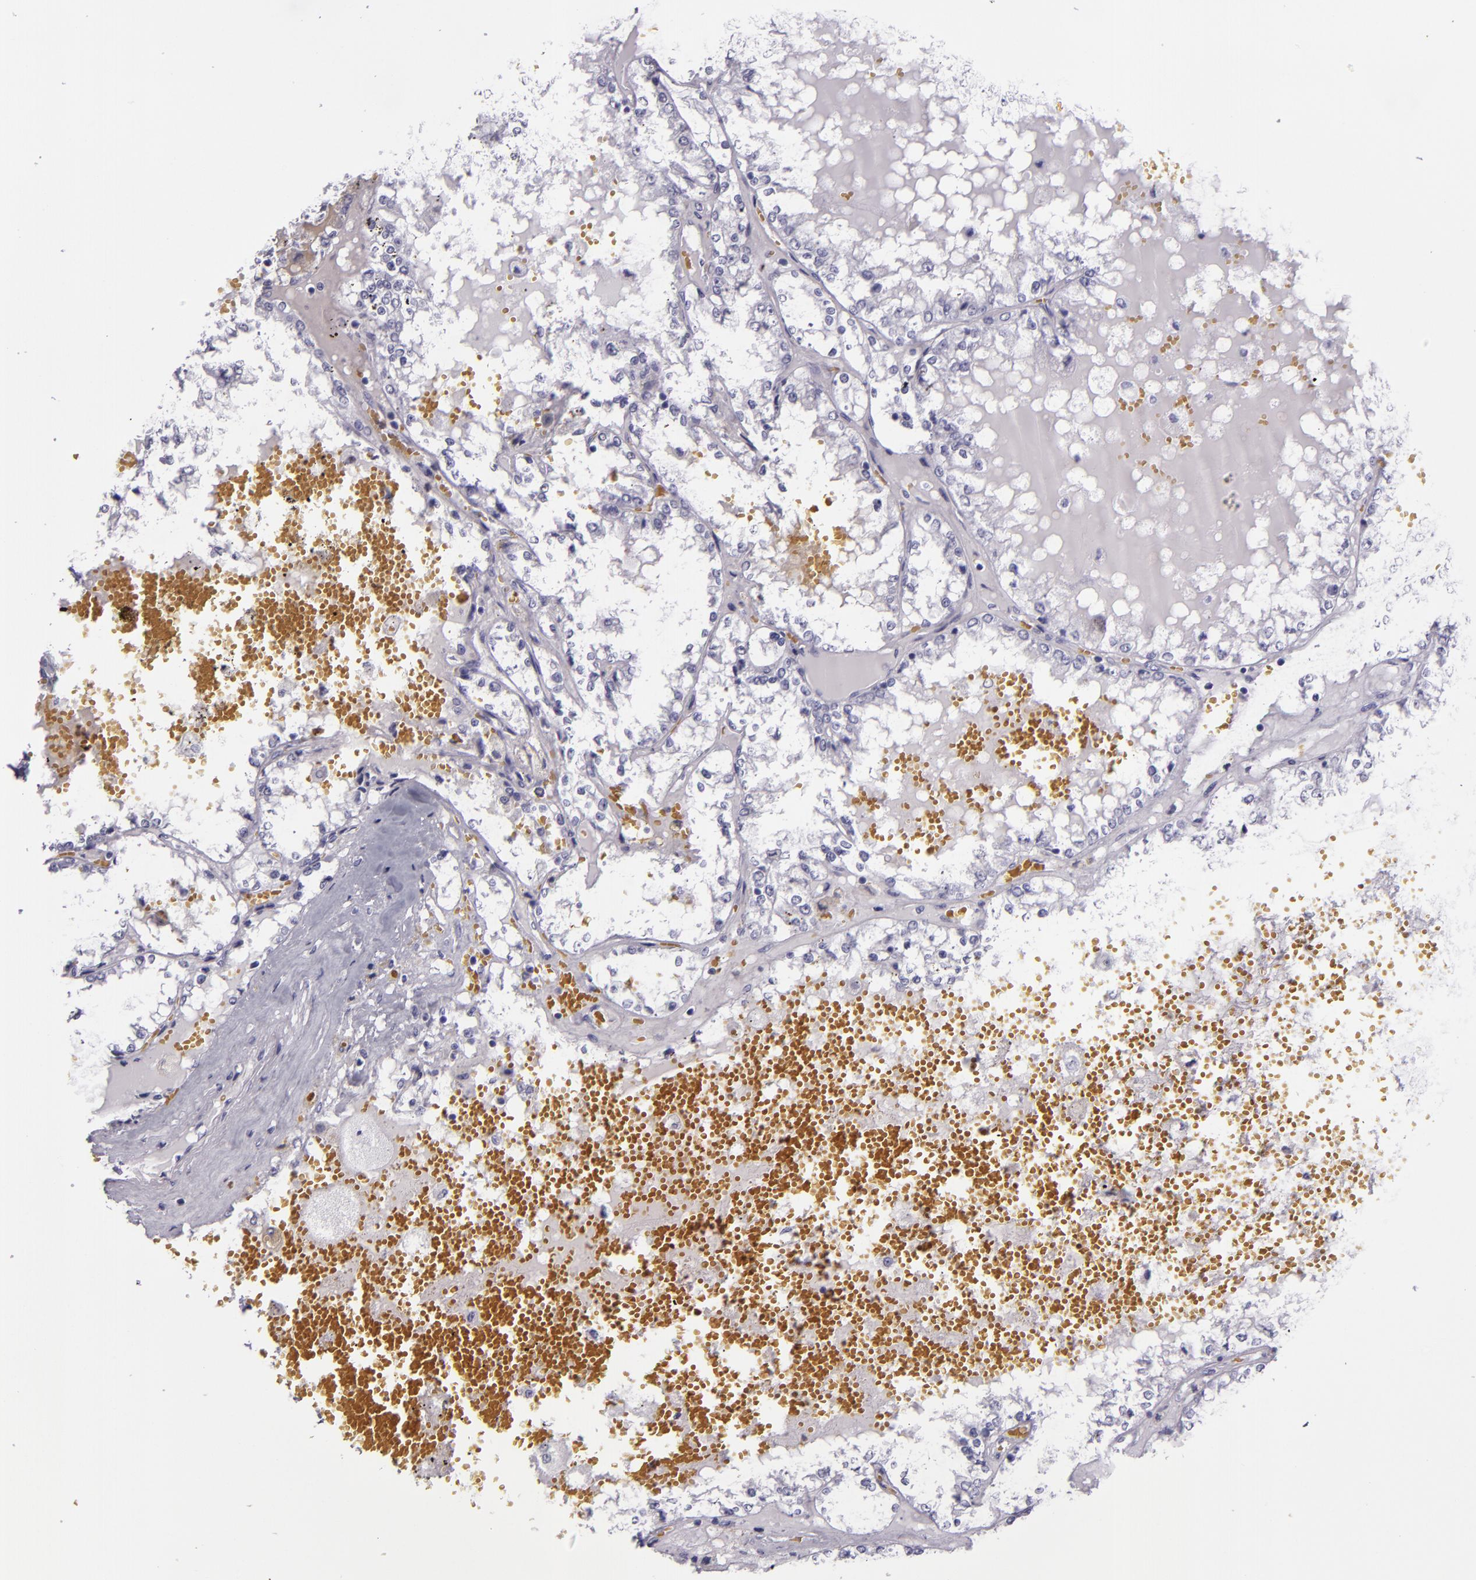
{"staining": {"intensity": "negative", "quantity": "none", "location": "none"}, "tissue": "renal cancer", "cell_type": "Tumor cells", "image_type": "cancer", "snomed": [{"axis": "morphology", "description": "Adenocarcinoma, NOS"}, {"axis": "topography", "description": "Kidney"}], "caption": "Tumor cells are negative for brown protein staining in renal cancer.", "gene": "CR2", "patient": {"sex": "female", "age": 56}}